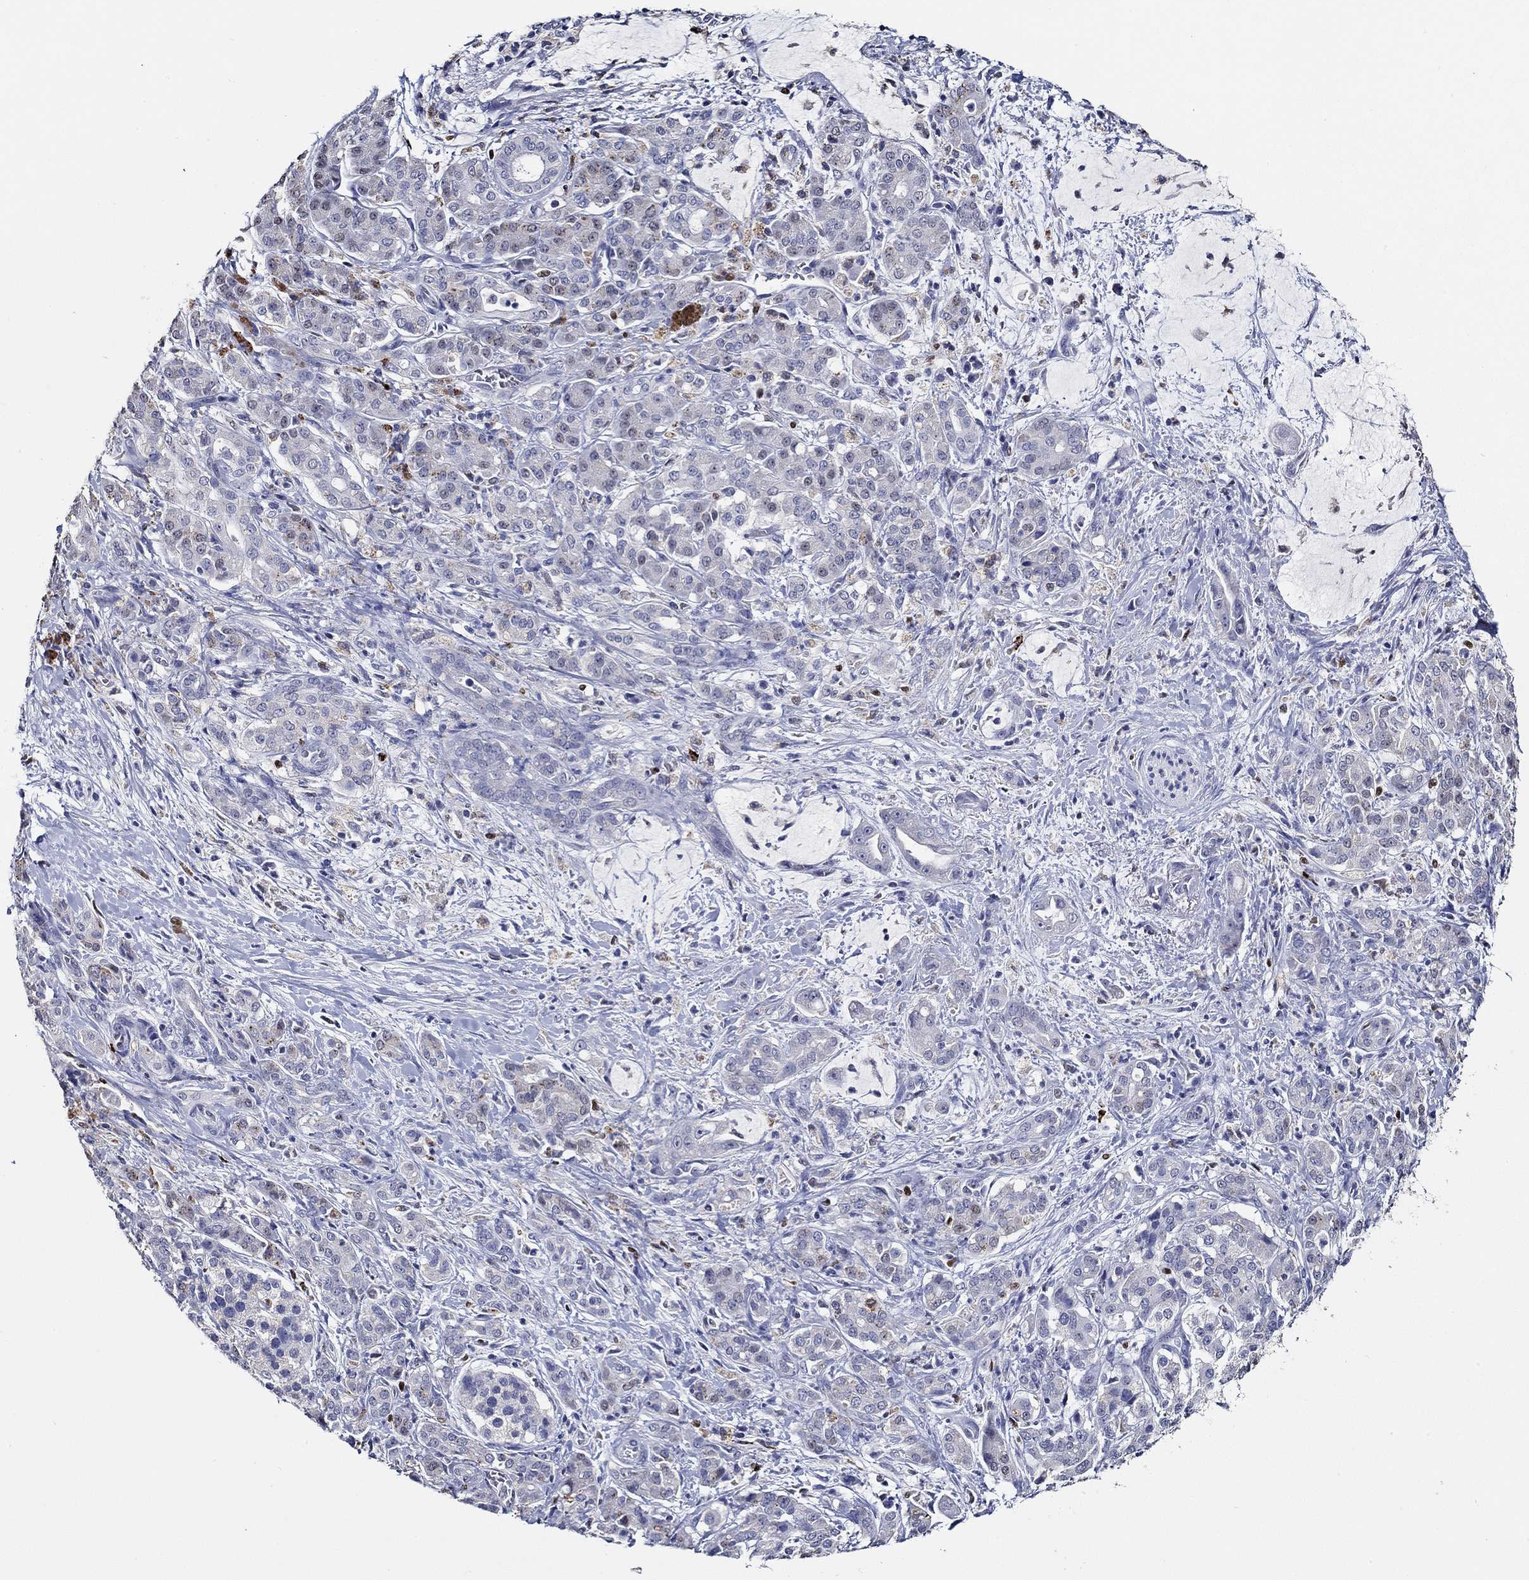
{"staining": {"intensity": "negative", "quantity": "none", "location": "none"}, "tissue": "pancreatic cancer", "cell_type": "Tumor cells", "image_type": "cancer", "snomed": [{"axis": "morphology", "description": "Normal tissue, NOS"}, {"axis": "morphology", "description": "Inflammation, NOS"}, {"axis": "morphology", "description": "Adenocarcinoma, NOS"}, {"axis": "topography", "description": "Pancreas"}], "caption": "Adenocarcinoma (pancreatic) stained for a protein using IHC exhibits no expression tumor cells.", "gene": "GATA2", "patient": {"sex": "male", "age": 57}}